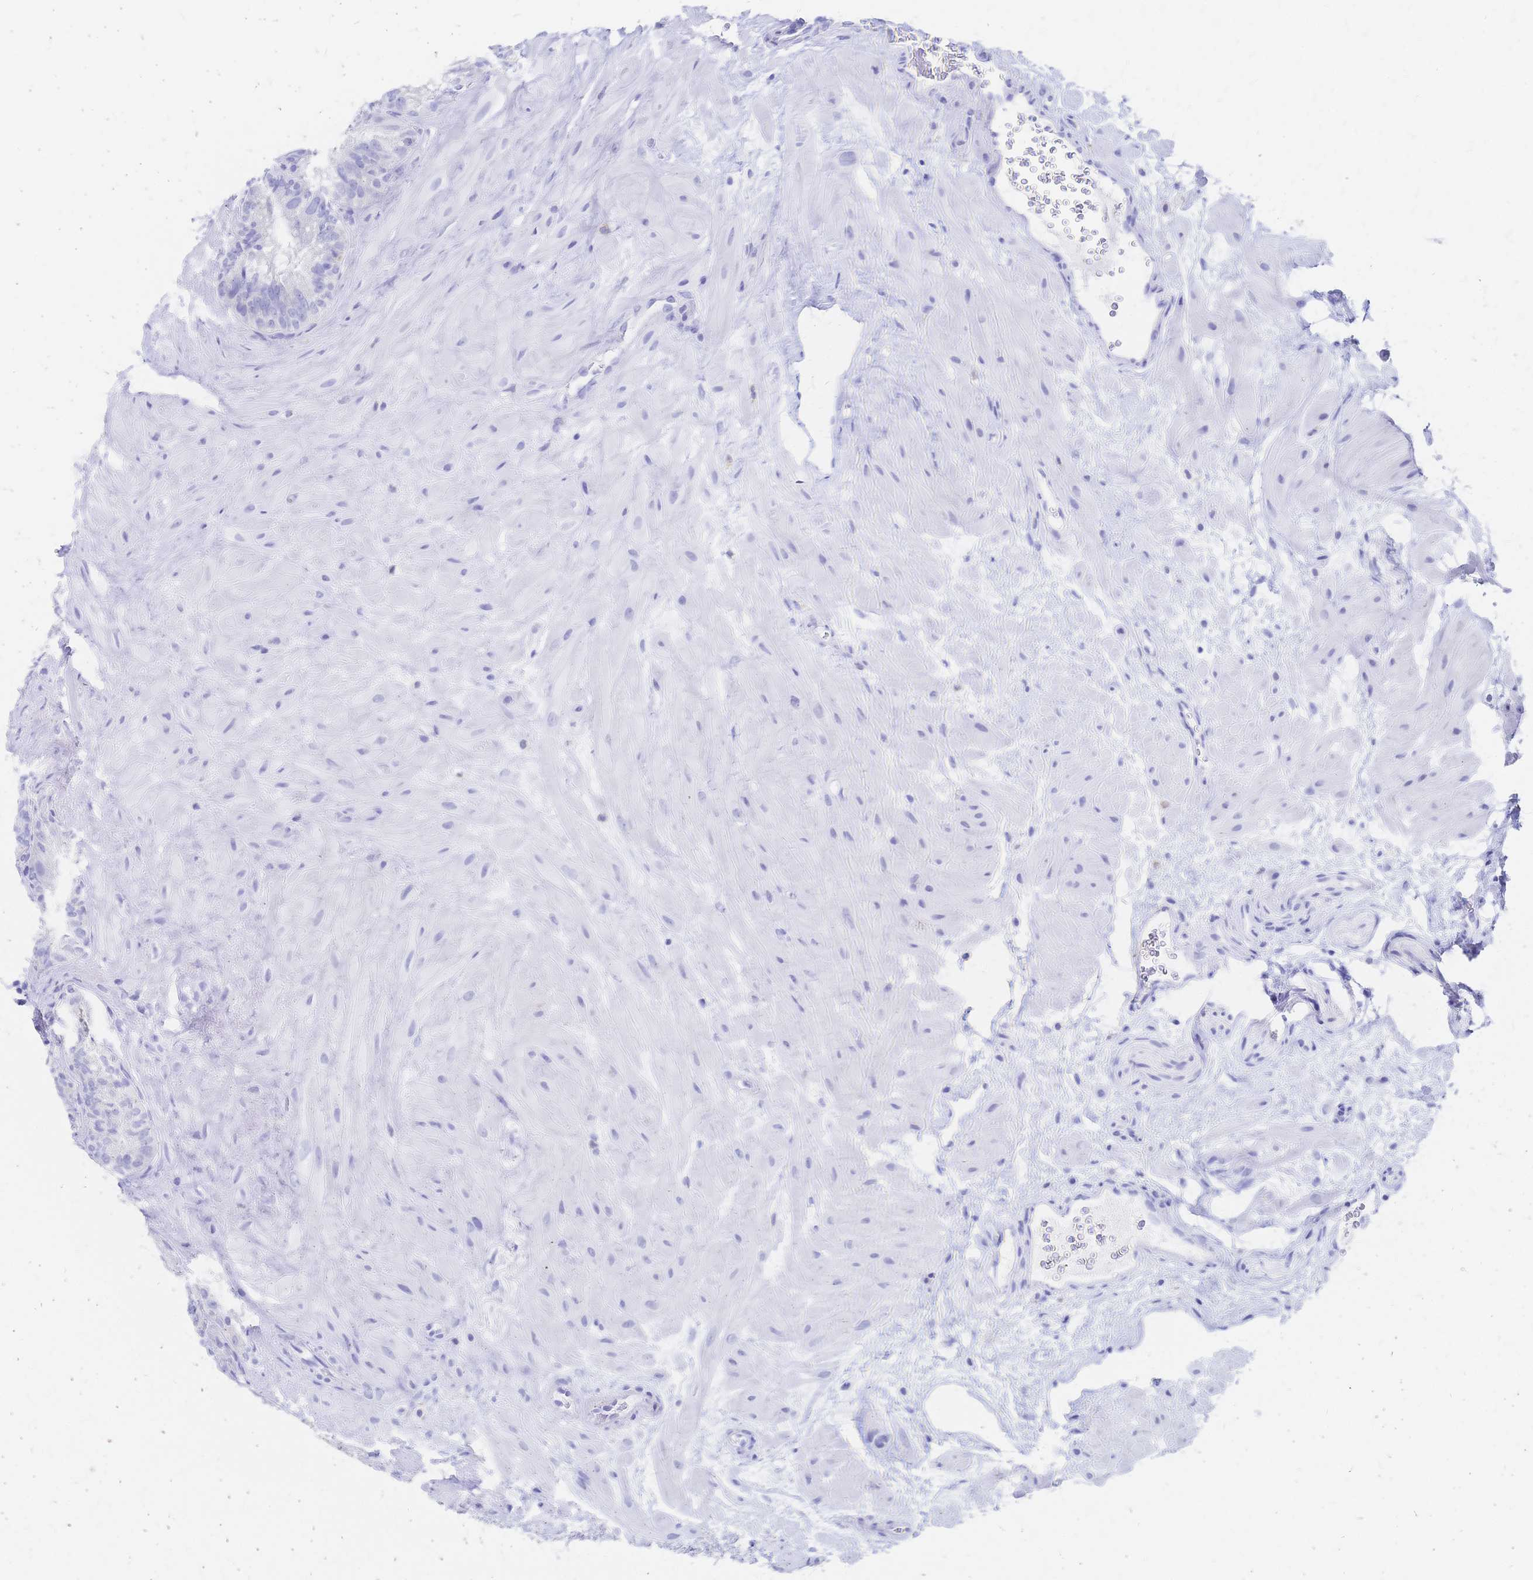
{"staining": {"intensity": "negative", "quantity": "none", "location": "none"}, "tissue": "seminal vesicle", "cell_type": "Glandular cells", "image_type": "normal", "snomed": [{"axis": "morphology", "description": "Normal tissue, NOS"}, {"axis": "topography", "description": "Seminal veicle"}], "caption": "Human seminal vesicle stained for a protein using immunohistochemistry reveals no staining in glandular cells.", "gene": "SLC5A1", "patient": {"sex": "male", "age": 60}}